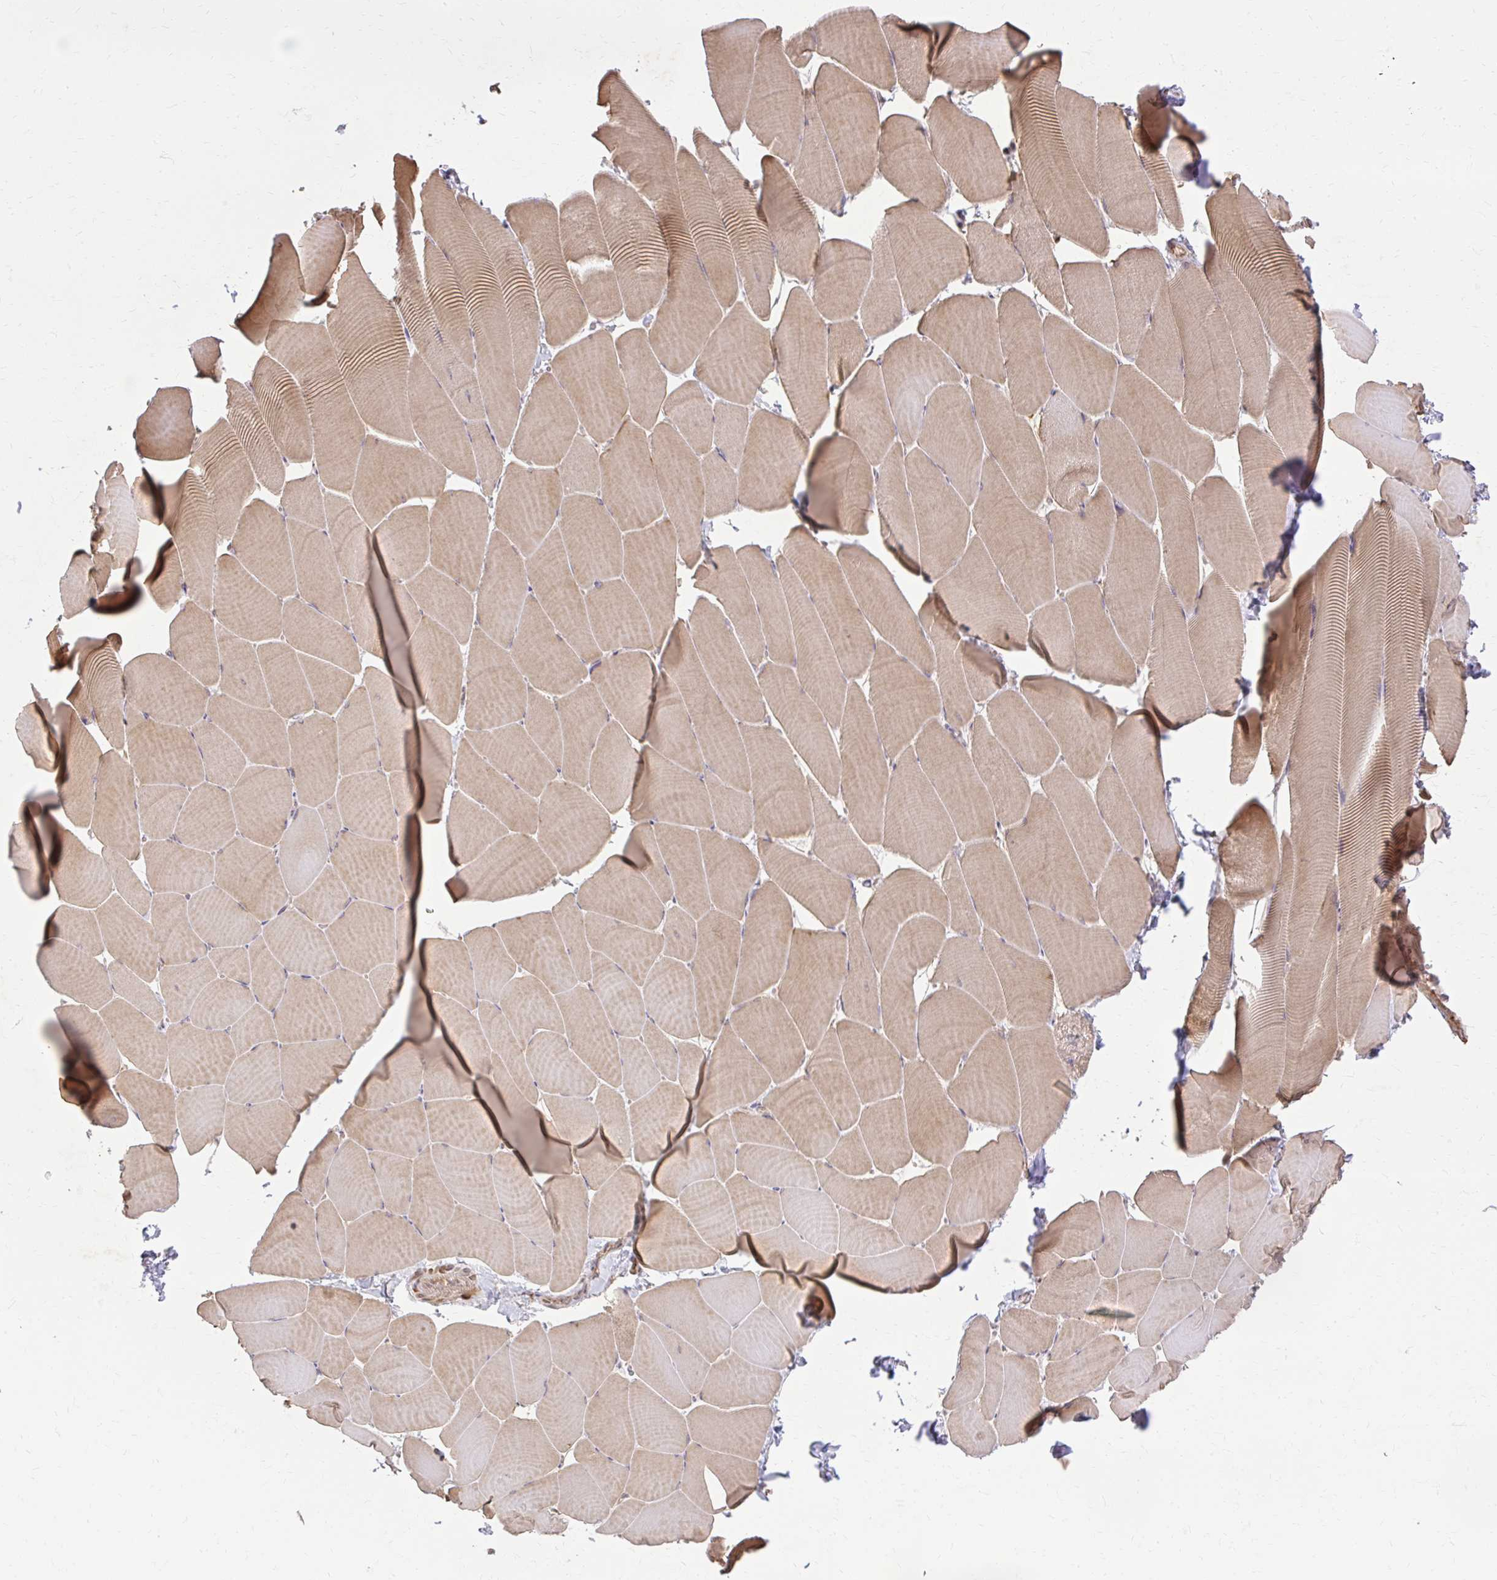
{"staining": {"intensity": "moderate", "quantity": "25%-75%", "location": "cytoplasmic/membranous"}, "tissue": "skeletal muscle", "cell_type": "Myocytes", "image_type": "normal", "snomed": [{"axis": "morphology", "description": "Normal tissue, NOS"}, {"axis": "topography", "description": "Skeletal muscle"}], "caption": "This histopathology image exhibits IHC staining of benign human skeletal muscle, with medium moderate cytoplasmic/membranous expression in about 25%-75% of myocytes.", "gene": "GNS", "patient": {"sex": "male", "age": 25}}